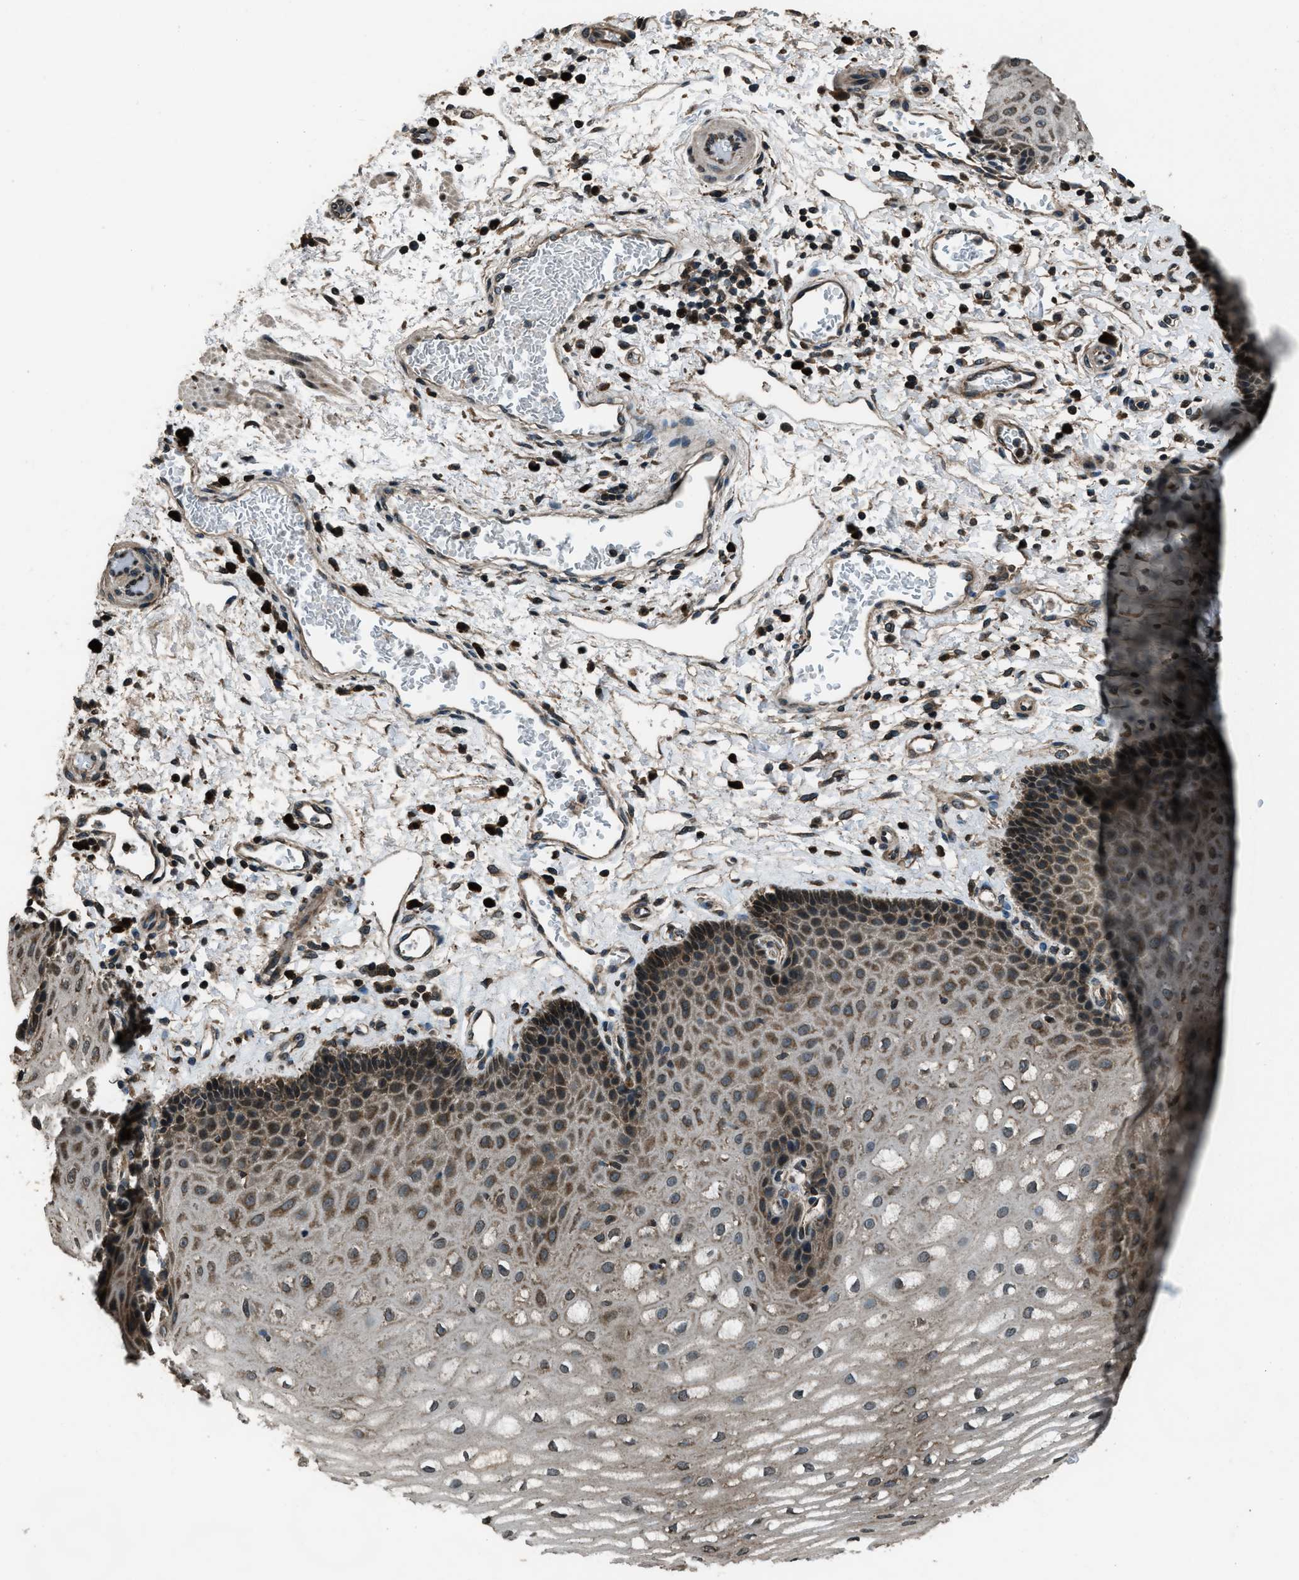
{"staining": {"intensity": "moderate", "quantity": "25%-75%", "location": "cytoplasmic/membranous"}, "tissue": "esophagus", "cell_type": "Squamous epithelial cells", "image_type": "normal", "snomed": [{"axis": "morphology", "description": "Normal tissue, NOS"}, {"axis": "topography", "description": "Esophagus"}], "caption": "IHC image of unremarkable human esophagus stained for a protein (brown), which displays medium levels of moderate cytoplasmic/membranous positivity in approximately 25%-75% of squamous epithelial cells.", "gene": "TRIM4", "patient": {"sex": "male", "age": 54}}